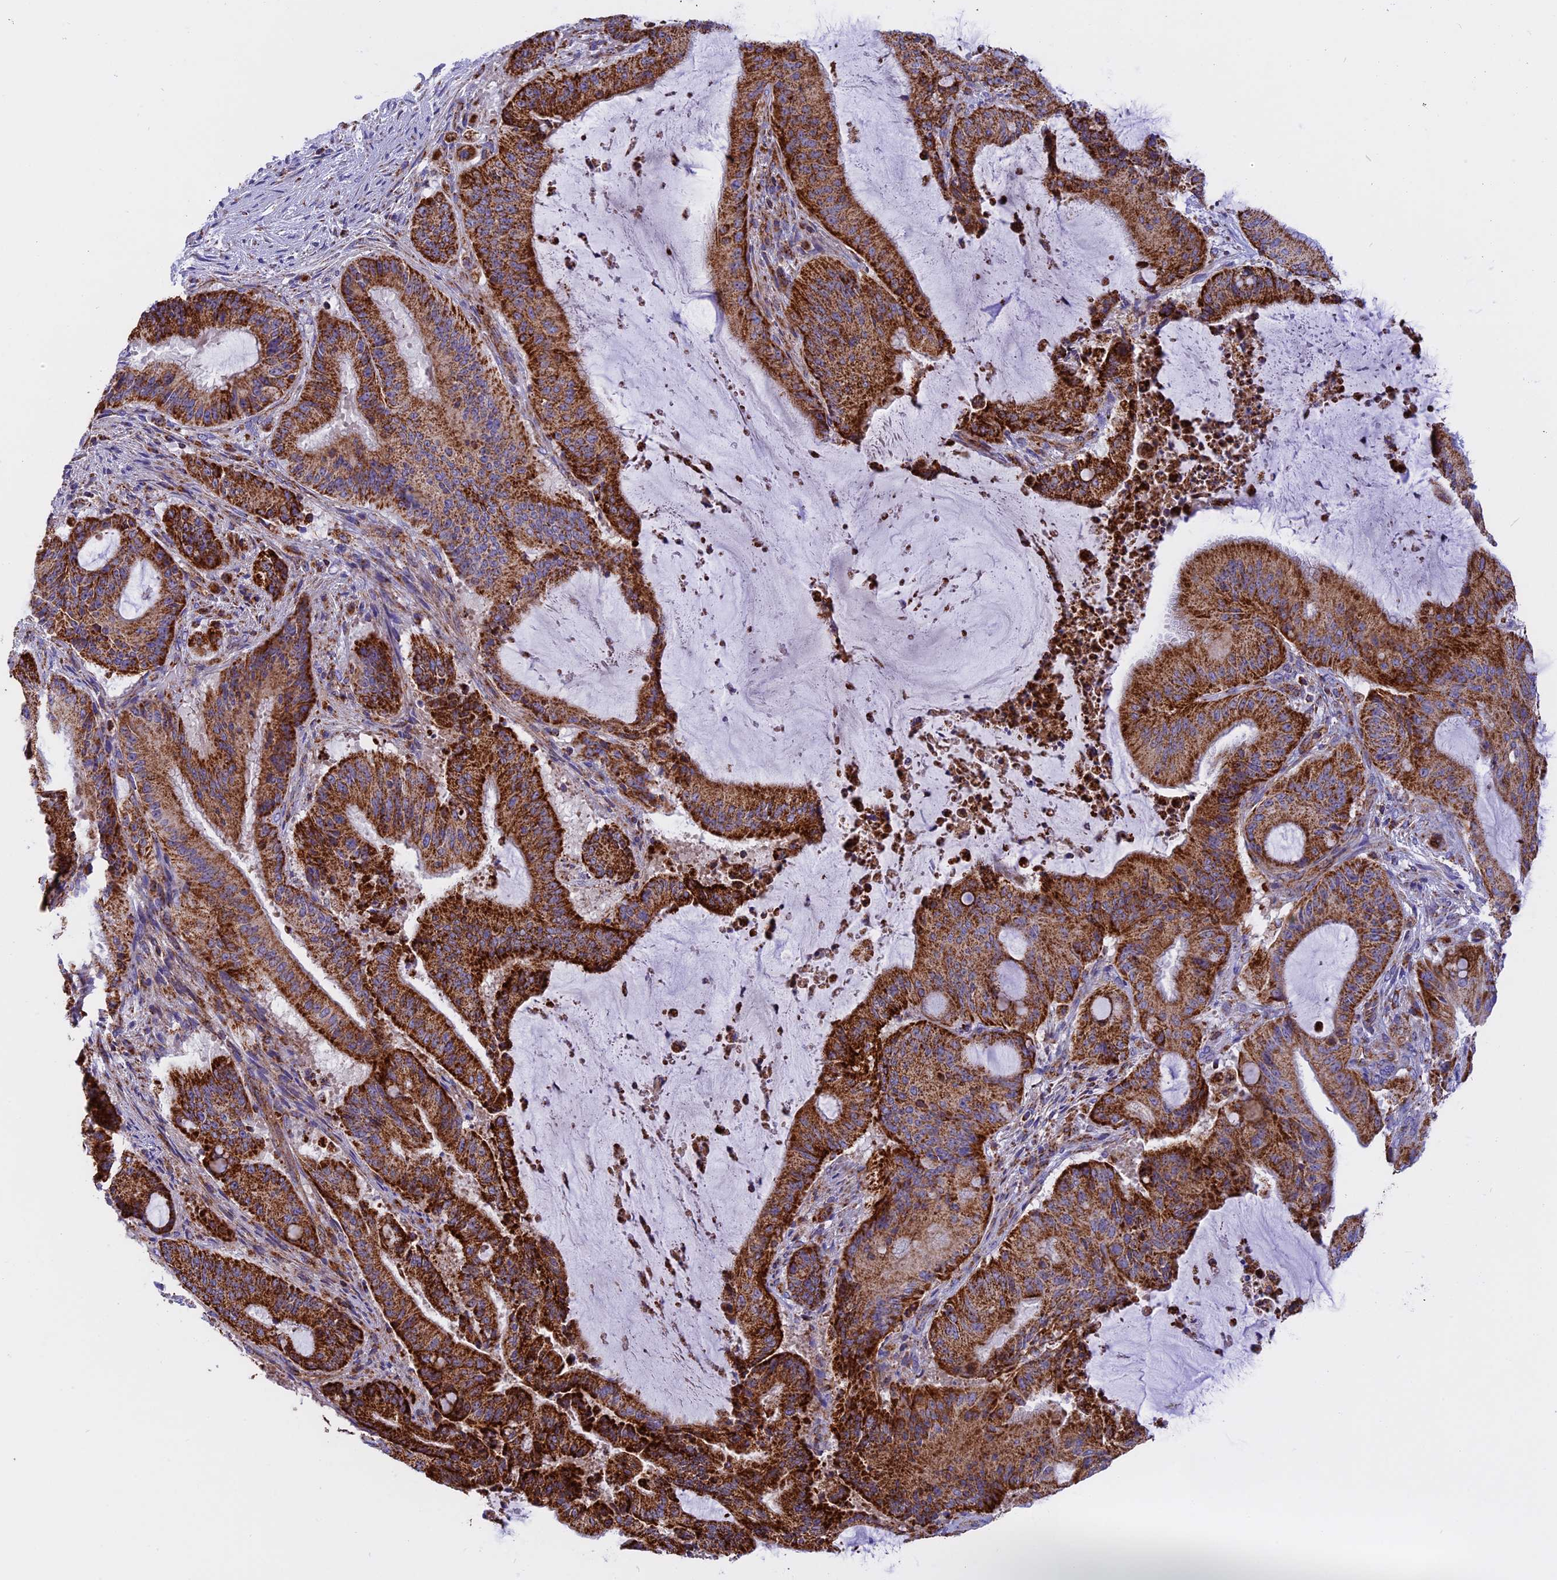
{"staining": {"intensity": "strong", "quantity": ">75%", "location": "cytoplasmic/membranous"}, "tissue": "liver cancer", "cell_type": "Tumor cells", "image_type": "cancer", "snomed": [{"axis": "morphology", "description": "Normal tissue, NOS"}, {"axis": "morphology", "description": "Cholangiocarcinoma"}, {"axis": "topography", "description": "Liver"}, {"axis": "topography", "description": "Peripheral nerve tissue"}], "caption": "An IHC photomicrograph of neoplastic tissue is shown. Protein staining in brown shows strong cytoplasmic/membranous positivity in cholangiocarcinoma (liver) within tumor cells.", "gene": "UQCRB", "patient": {"sex": "female", "age": 73}}